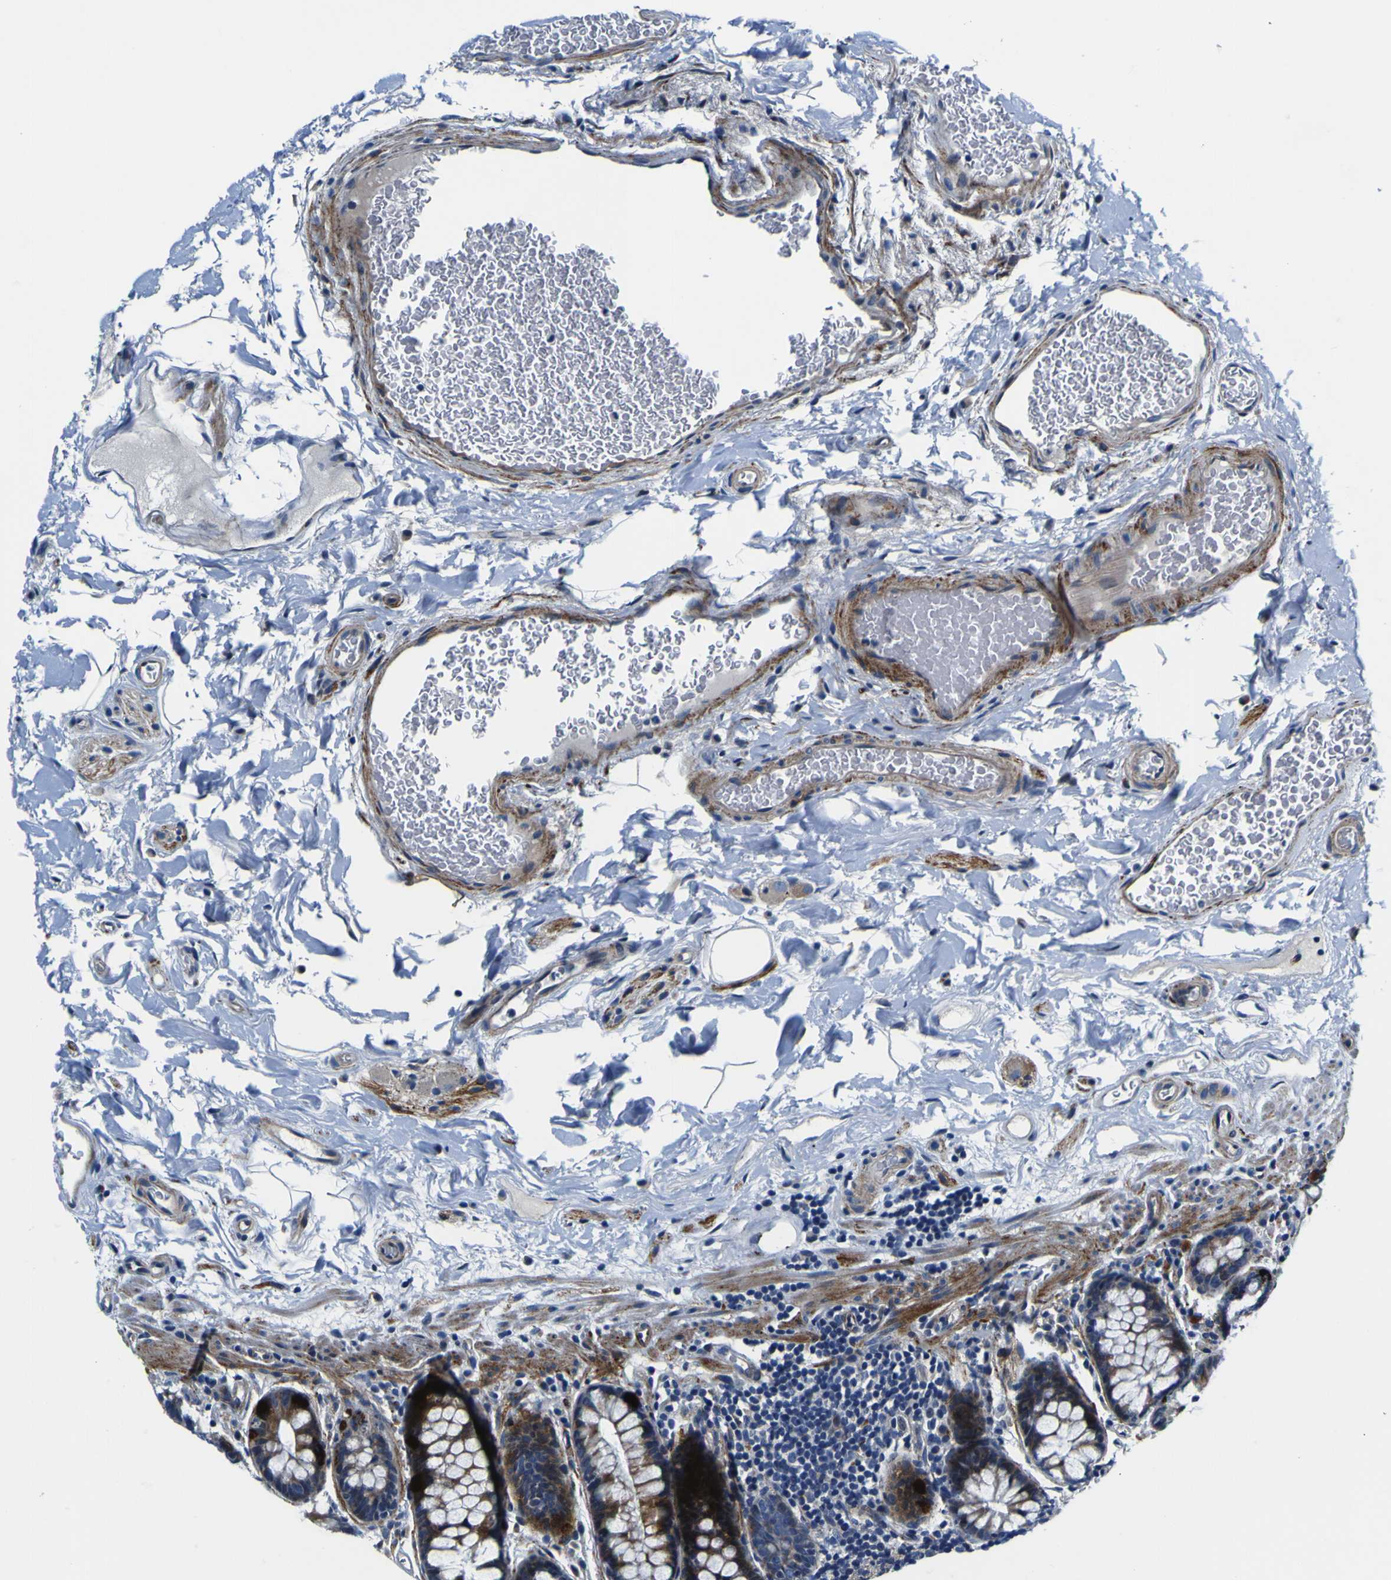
{"staining": {"intensity": "moderate", "quantity": ">75%", "location": "cytoplasmic/membranous"}, "tissue": "colon", "cell_type": "Endothelial cells", "image_type": "normal", "snomed": [{"axis": "morphology", "description": "Normal tissue, NOS"}, {"axis": "topography", "description": "Colon"}], "caption": "This image displays IHC staining of benign colon, with medium moderate cytoplasmic/membranous expression in approximately >75% of endothelial cells.", "gene": "AGAP3", "patient": {"sex": "female", "age": 80}}